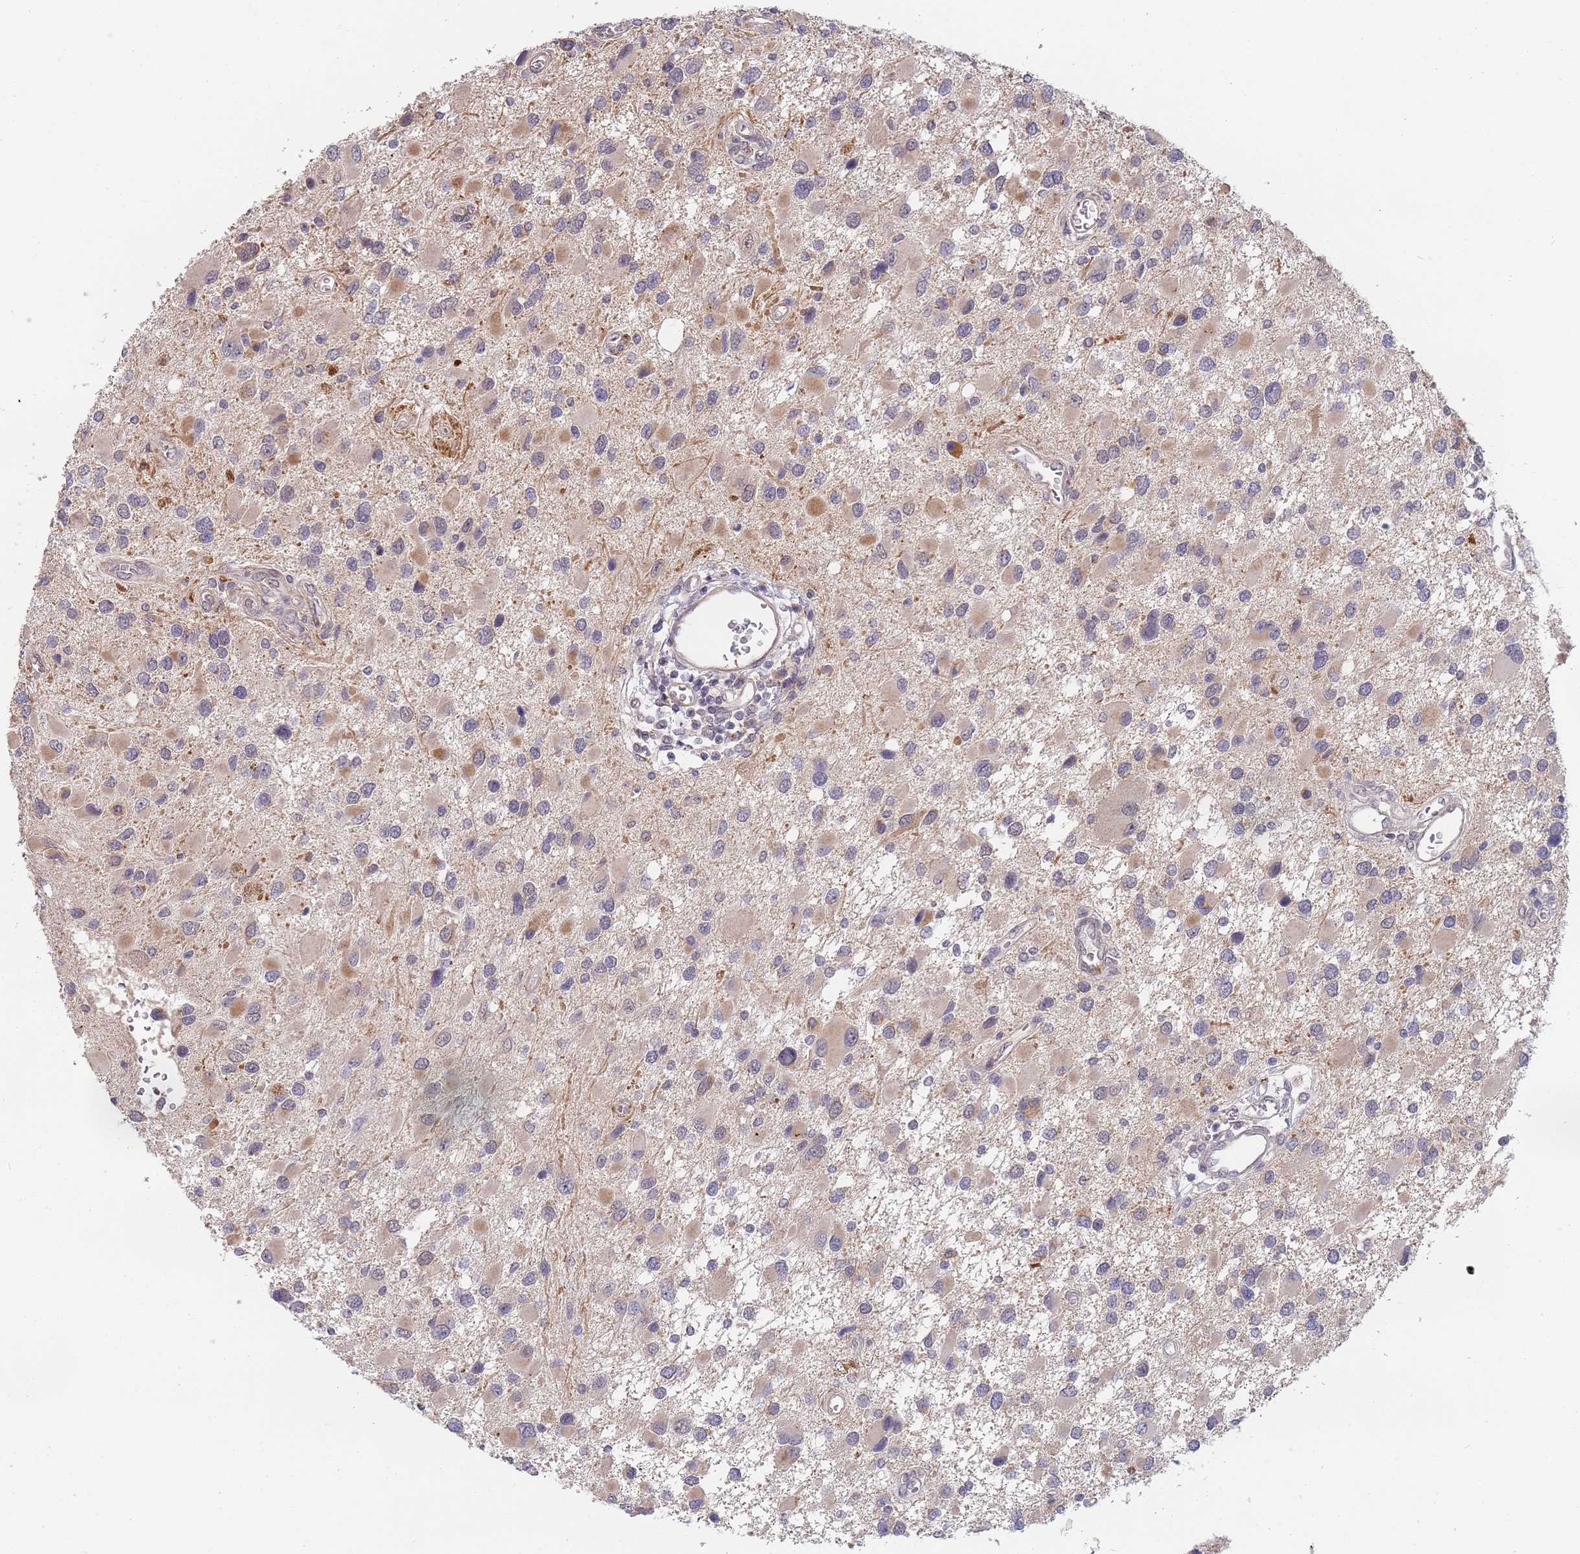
{"staining": {"intensity": "negative", "quantity": "none", "location": "none"}, "tissue": "glioma", "cell_type": "Tumor cells", "image_type": "cancer", "snomed": [{"axis": "morphology", "description": "Glioma, malignant, High grade"}, {"axis": "topography", "description": "Brain"}], "caption": "This is a micrograph of immunohistochemistry (IHC) staining of high-grade glioma (malignant), which shows no expression in tumor cells.", "gene": "B4GALT4", "patient": {"sex": "male", "age": 53}}